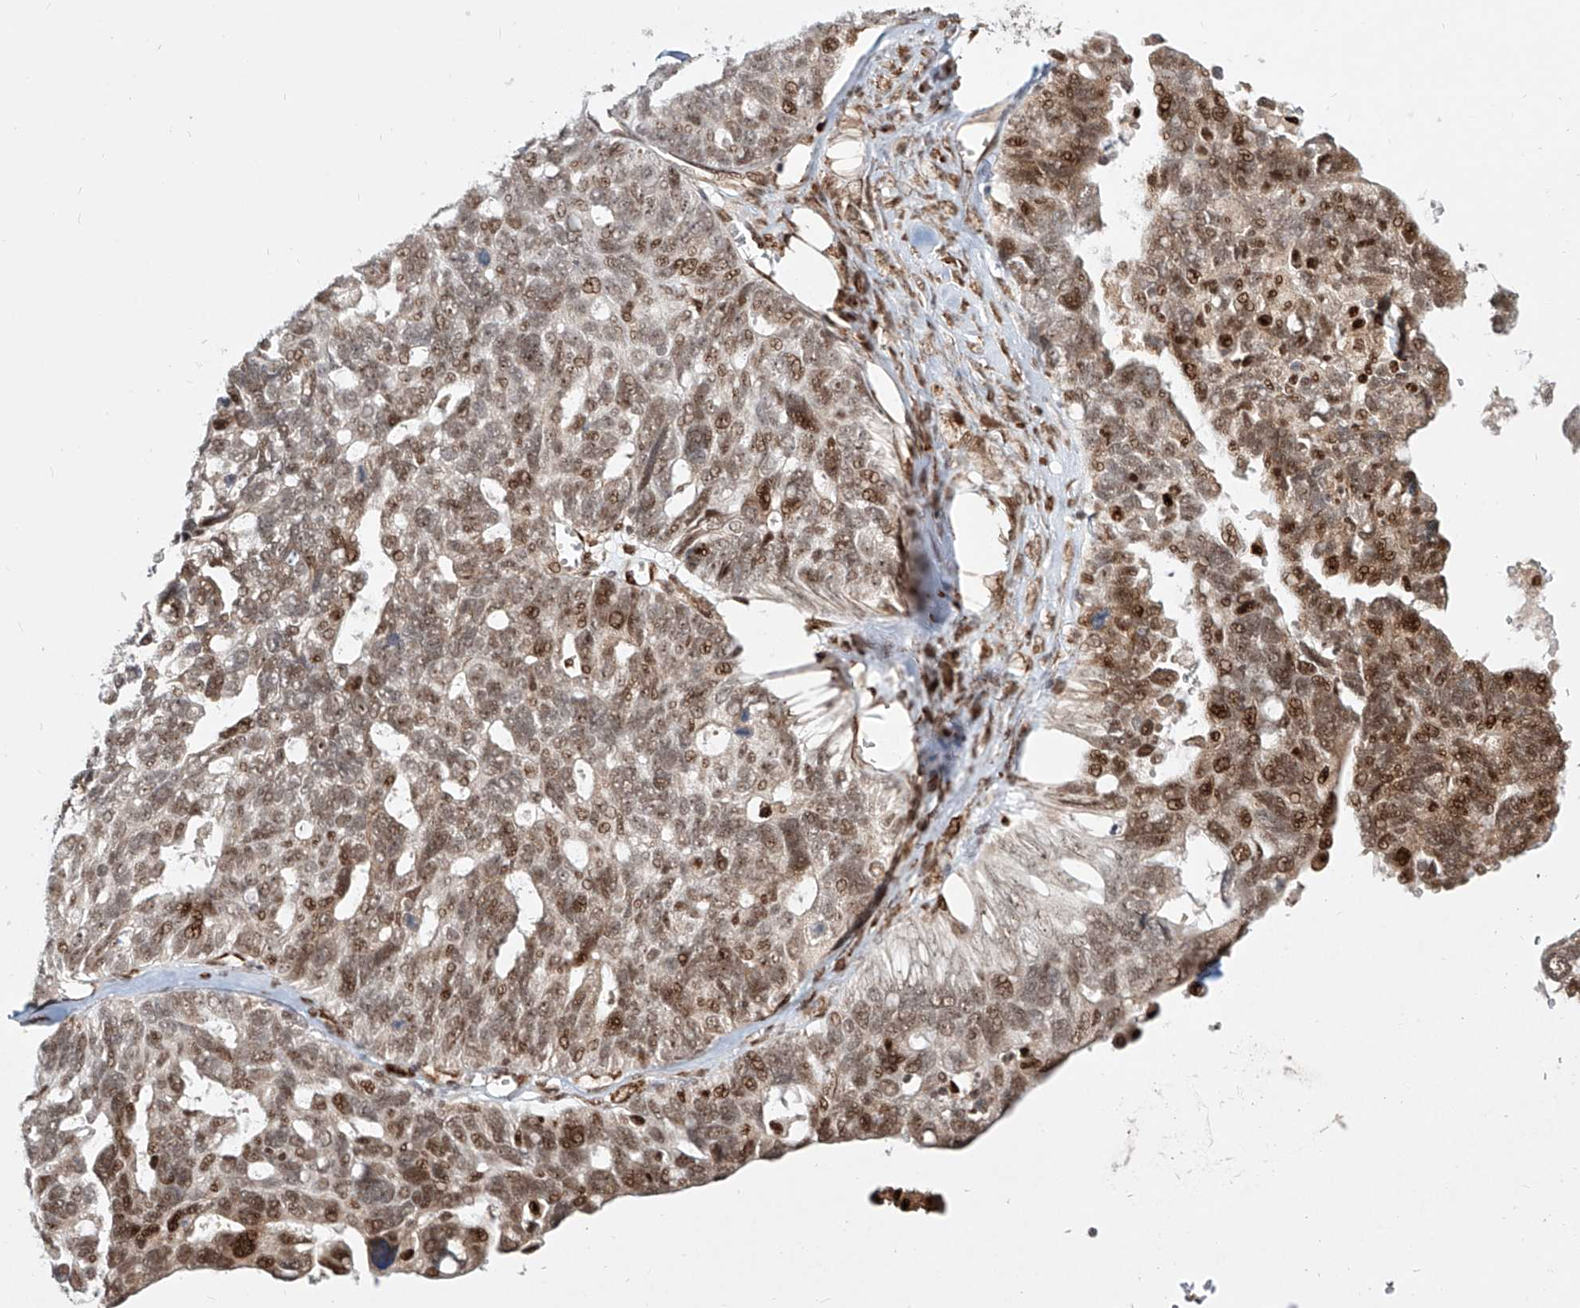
{"staining": {"intensity": "moderate", "quantity": ">75%", "location": "nuclear"}, "tissue": "ovarian cancer", "cell_type": "Tumor cells", "image_type": "cancer", "snomed": [{"axis": "morphology", "description": "Cystadenocarcinoma, serous, NOS"}, {"axis": "topography", "description": "Ovary"}], "caption": "This is an image of immunohistochemistry (IHC) staining of serous cystadenocarcinoma (ovarian), which shows moderate staining in the nuclear of tumor cells.", "gene": "ZNF710", "patient": {"sex": "female", "age": 79}}